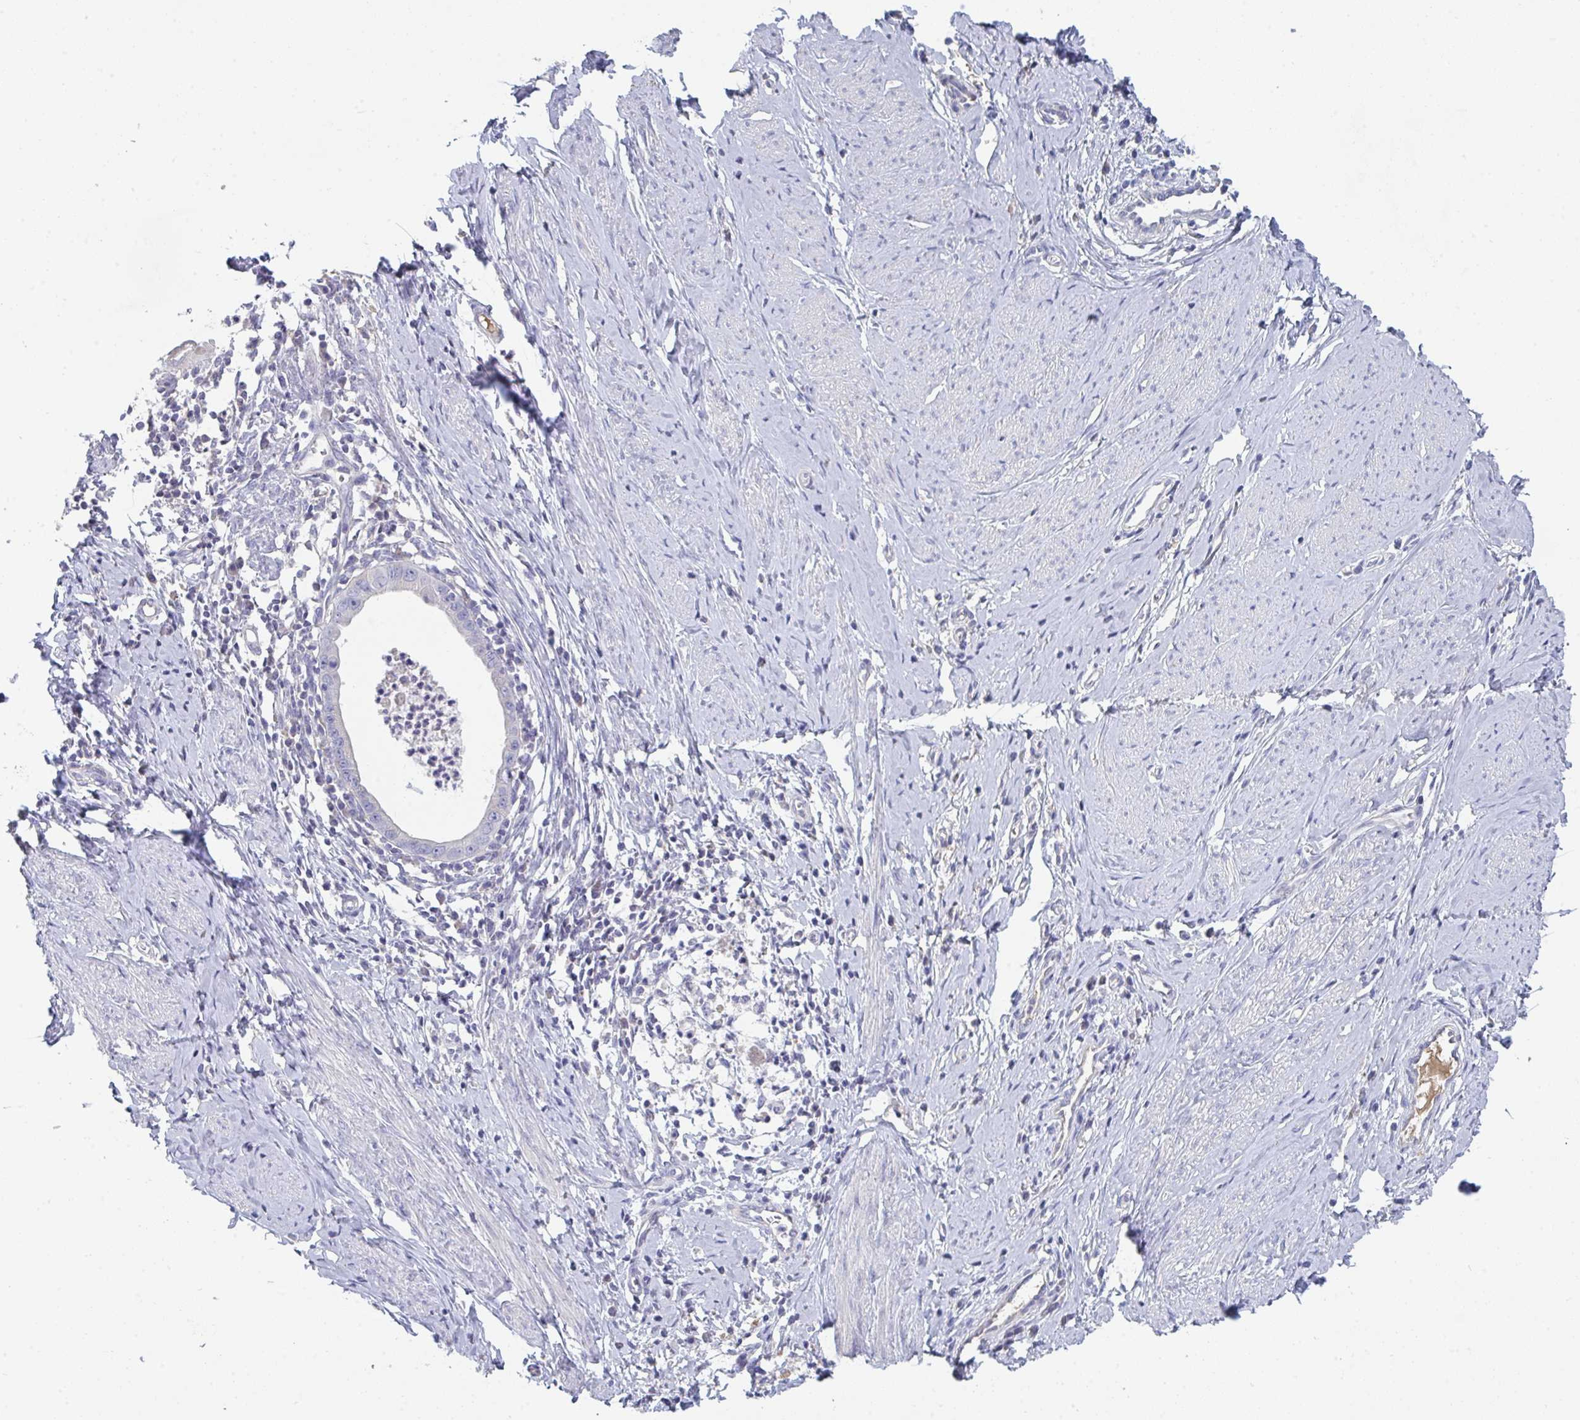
{"staining": {"intensity": "negative", "quantity": "none", "location": "none"}, "tissue": "cervical cancer", "cell_type": "Tumor cells", "image_type": "cancer", "snomed": [{"axis": "morphology", "description": "Adenocarcinoma, NOS"}, {"axis": "topography", "description": "Cervix"}], "caption": "Protein analysis of adenocarcinoma (cervical) exhibits no significant staining in tumor cells. (DAB immunohistochemistry (IHC) visualized using brightfield microscopy, high magnification).", "gene": "HGFAC", "patient": {"sex": "female", "age": 36}}